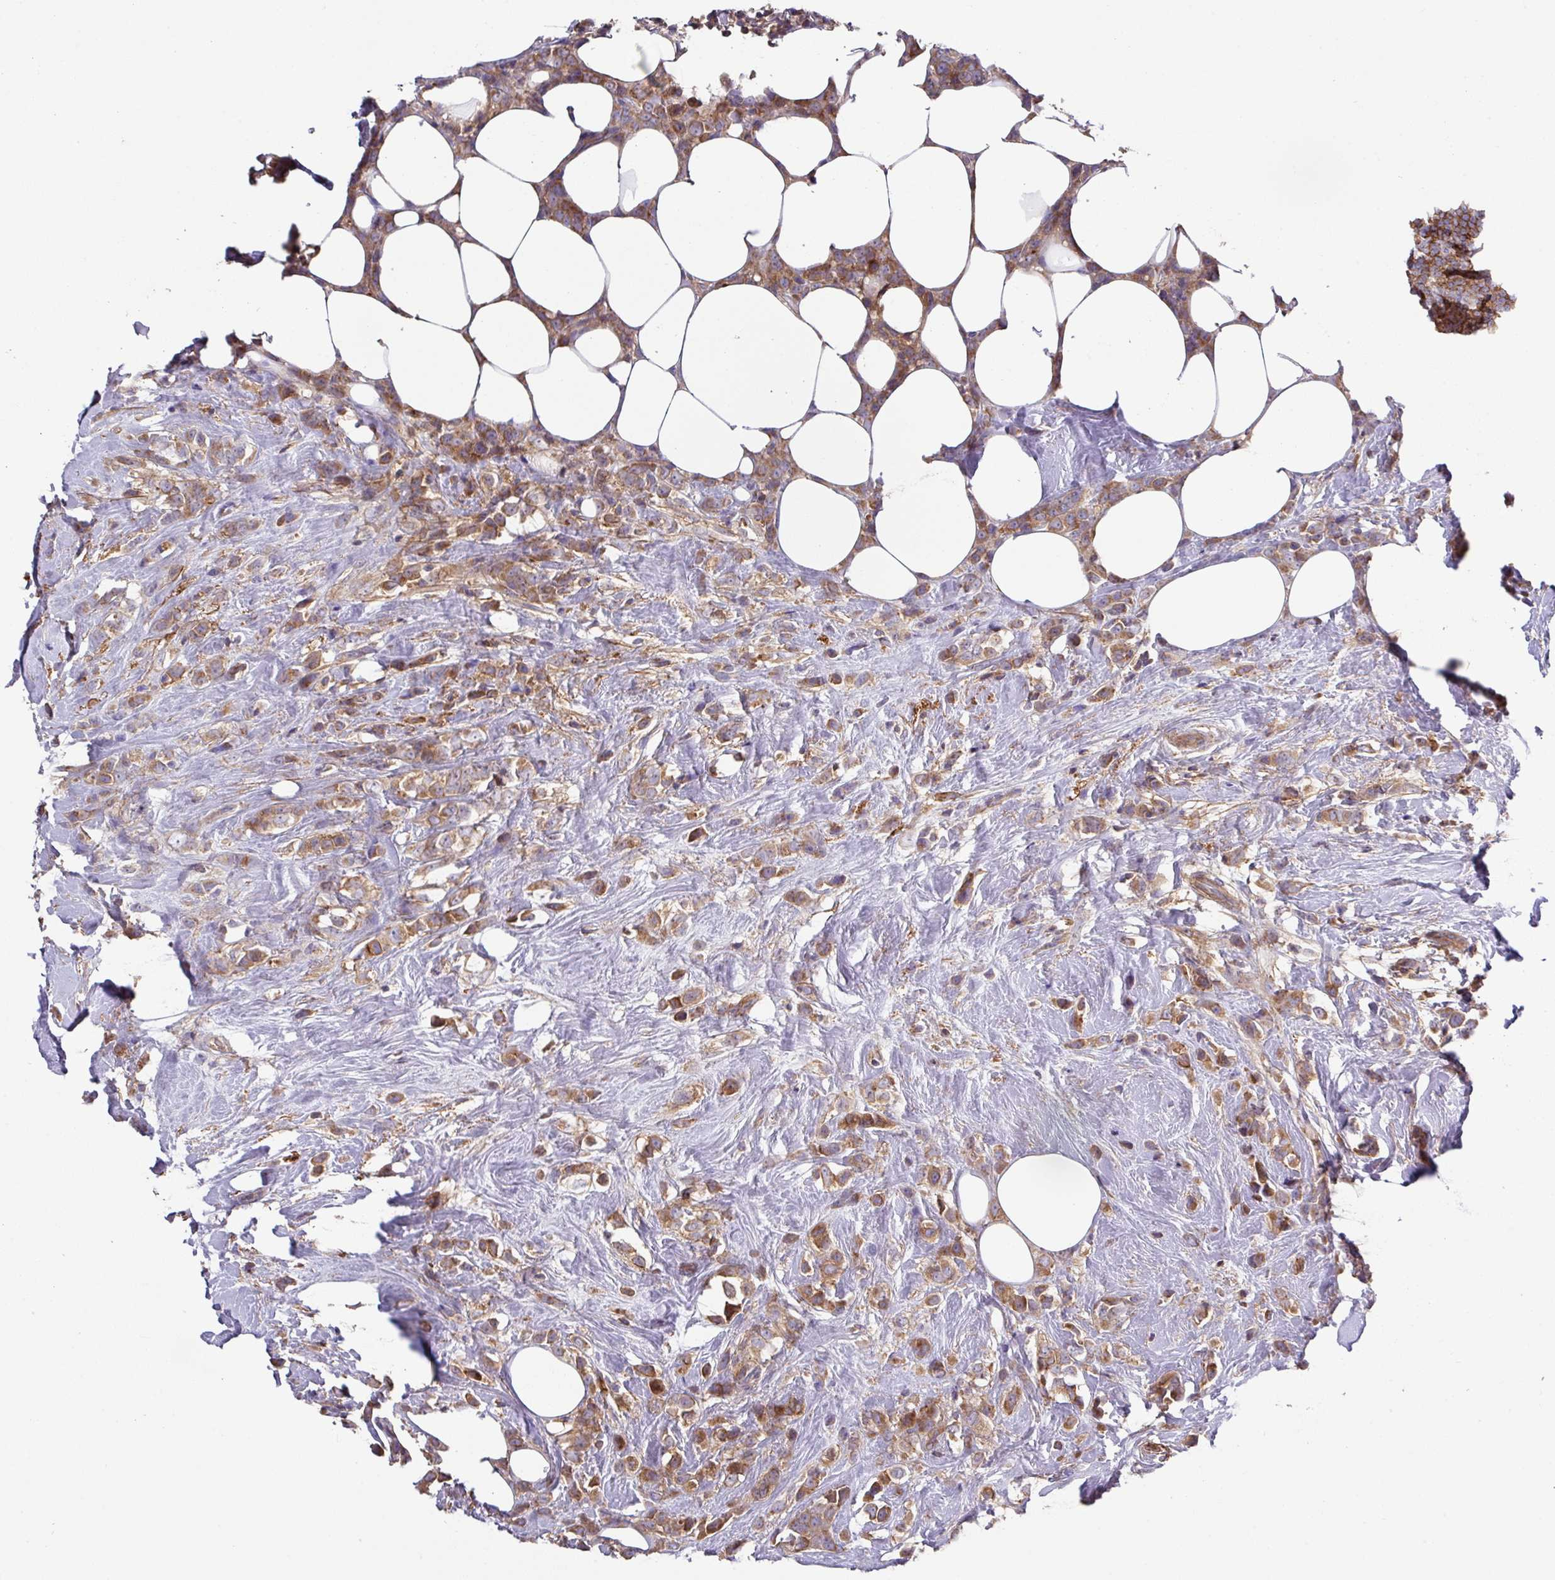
{"staining": {"intensity": "moderate", "quantity": ">75%", "location": "cytoplasmic/membranous"}, "tissue": "breast cancer", "cell_type": "Tumor cells", "image_type": "cancer", "snomed": [{"axis": "morphology", "description": "Duct carcinoma"}, {"axis": "topography", "description": "Breast"}], "caption": "Breast cancer stained with a brown dye exhibits moderate cytoplasmic/membranous positive staining in approximately >75% of tumor cells.", "gene": "RIC1", "patient": {"sex": "female", "age": 80}}